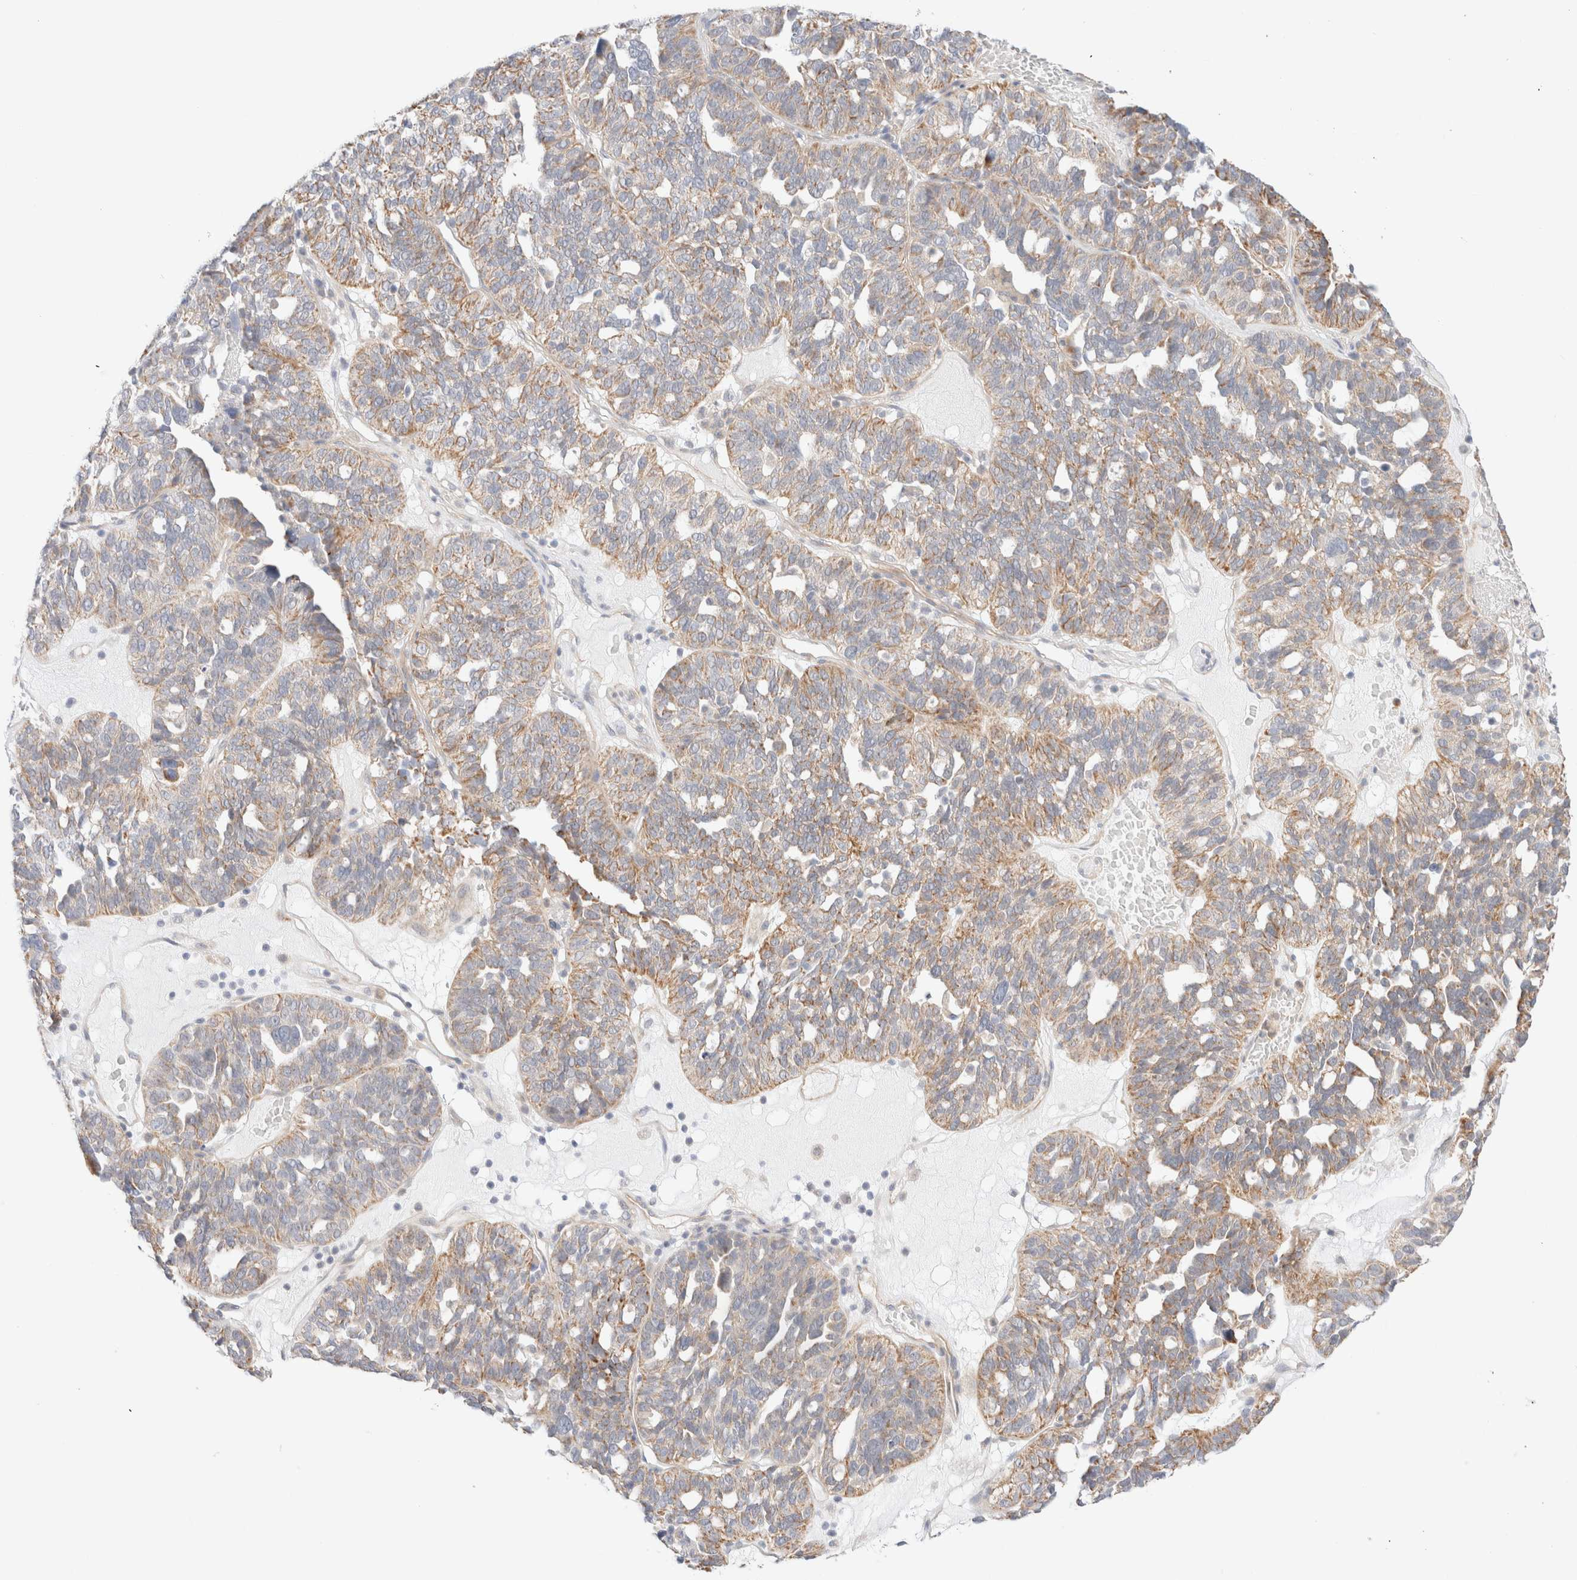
{"staining": {"intensity": "moderate", "quantity": "25%-75%", "location": "cytoplasmic/membranous"}, "tissue": "ovarian cancer", "cell_type": "Tumor cells", "image_type": "cancer", "snomed": [{"axis": "morphology", "description": "Cystadenocarcinoma, serous, NOS"}, {"axis": "topography", "description": "Ovary"}], "caption": "This is an image of immunohistochemistry staining of serous cystadenocarcinoma (ovarian), which shows moderate positivity in the cytoplasmic/membranous of tumor cells.", "gene": "UNC13B", "patient": {"sex": "female", "age": 59}}